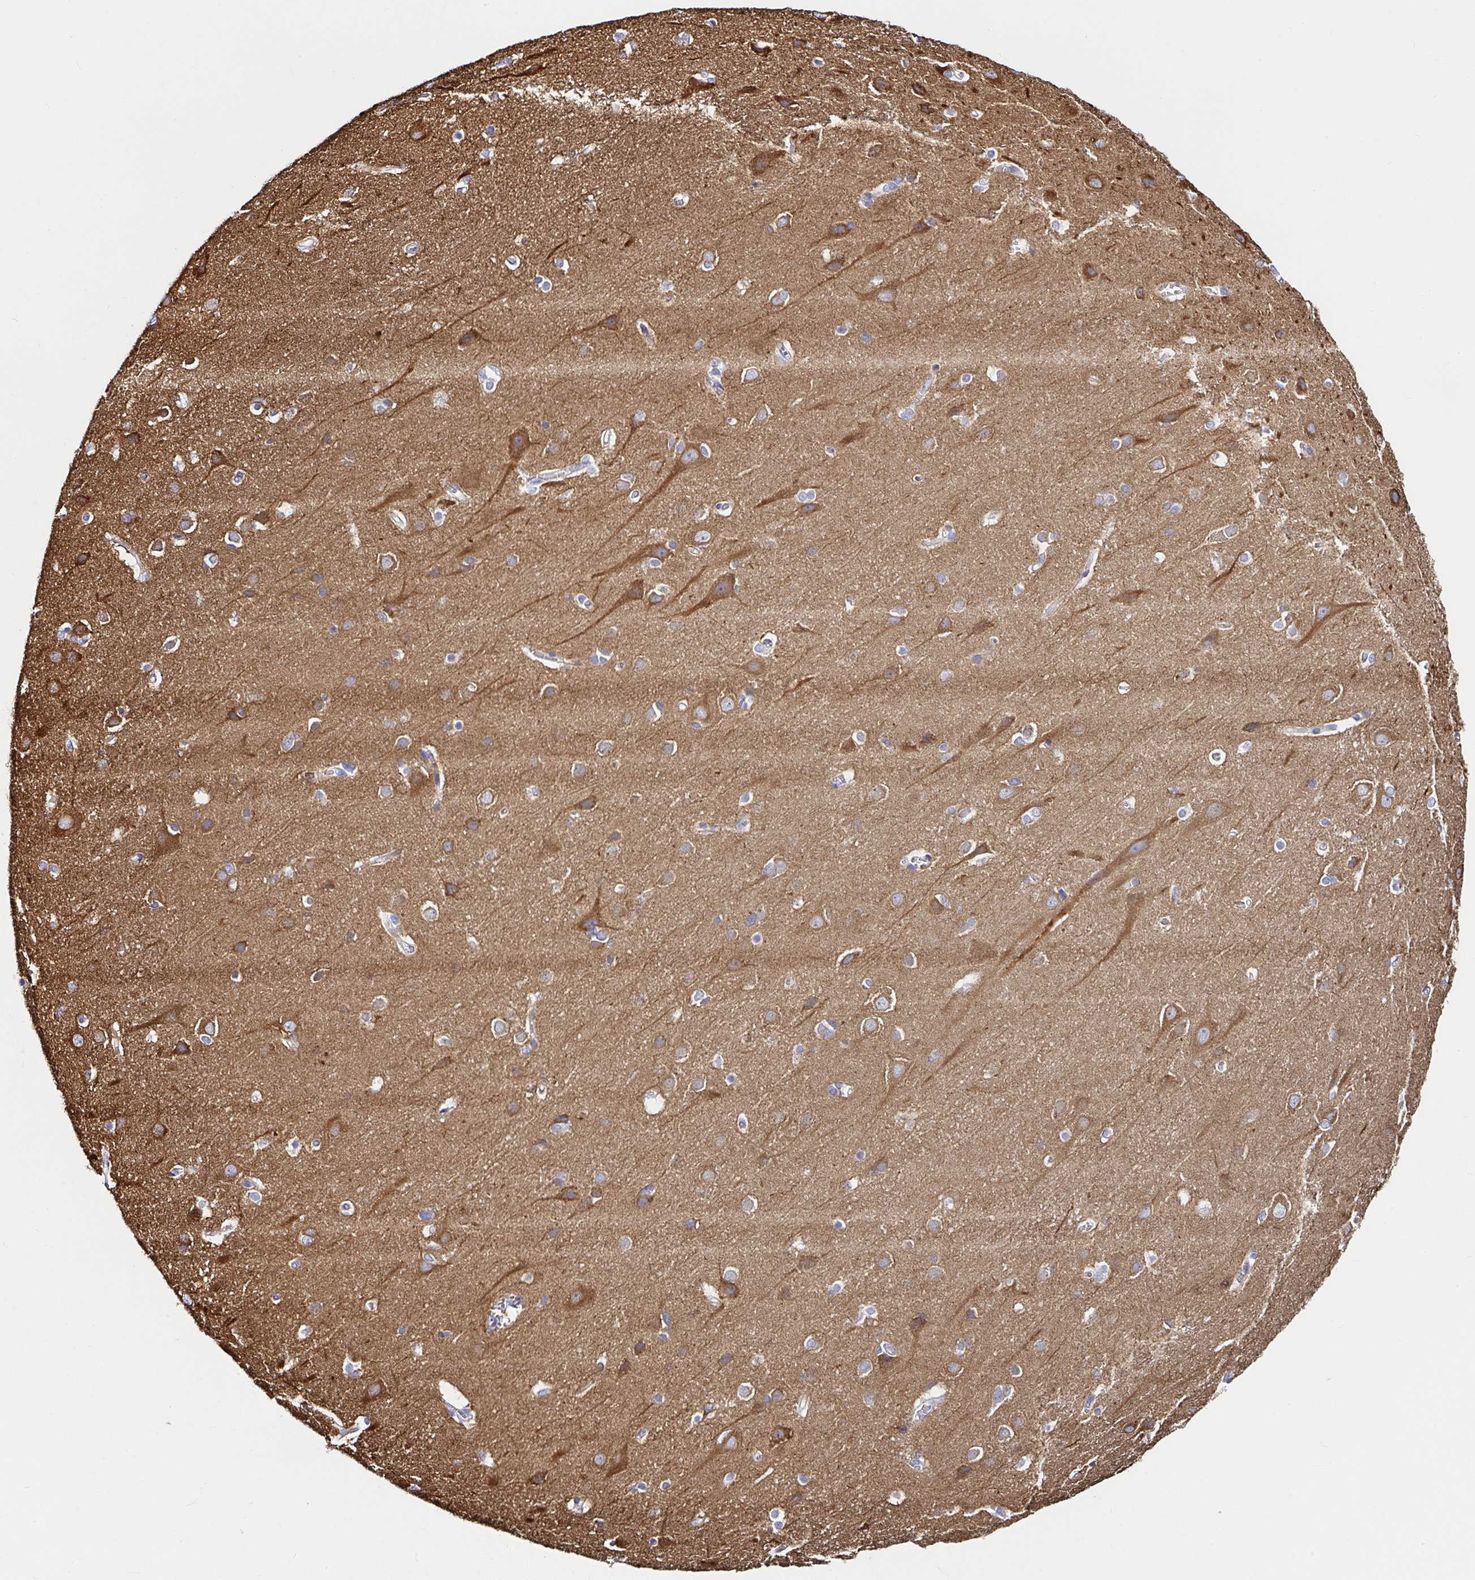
{"staining": {"intensity": "negative", "quantity": "none", "location": "none"}, "tissue": "cerebral cortex", "cell_type": "Endothelial cells", "image_type": "normal", "snomed": [{"axis": "morphology", "description": "Normal tissue, NOS"}, {"axis": "topography", "description": "Cerebral cortex"}], "caption": "There is no significant expression in endothelial cells of cerebral cortex. (Stains: DAB immunohistochemistry with hematoxylin counter stain, Microscopy: brightfield microscopy at high magnification).", "gene": "PPFIA4", "patient": {"sex": "male", "age": 37}}